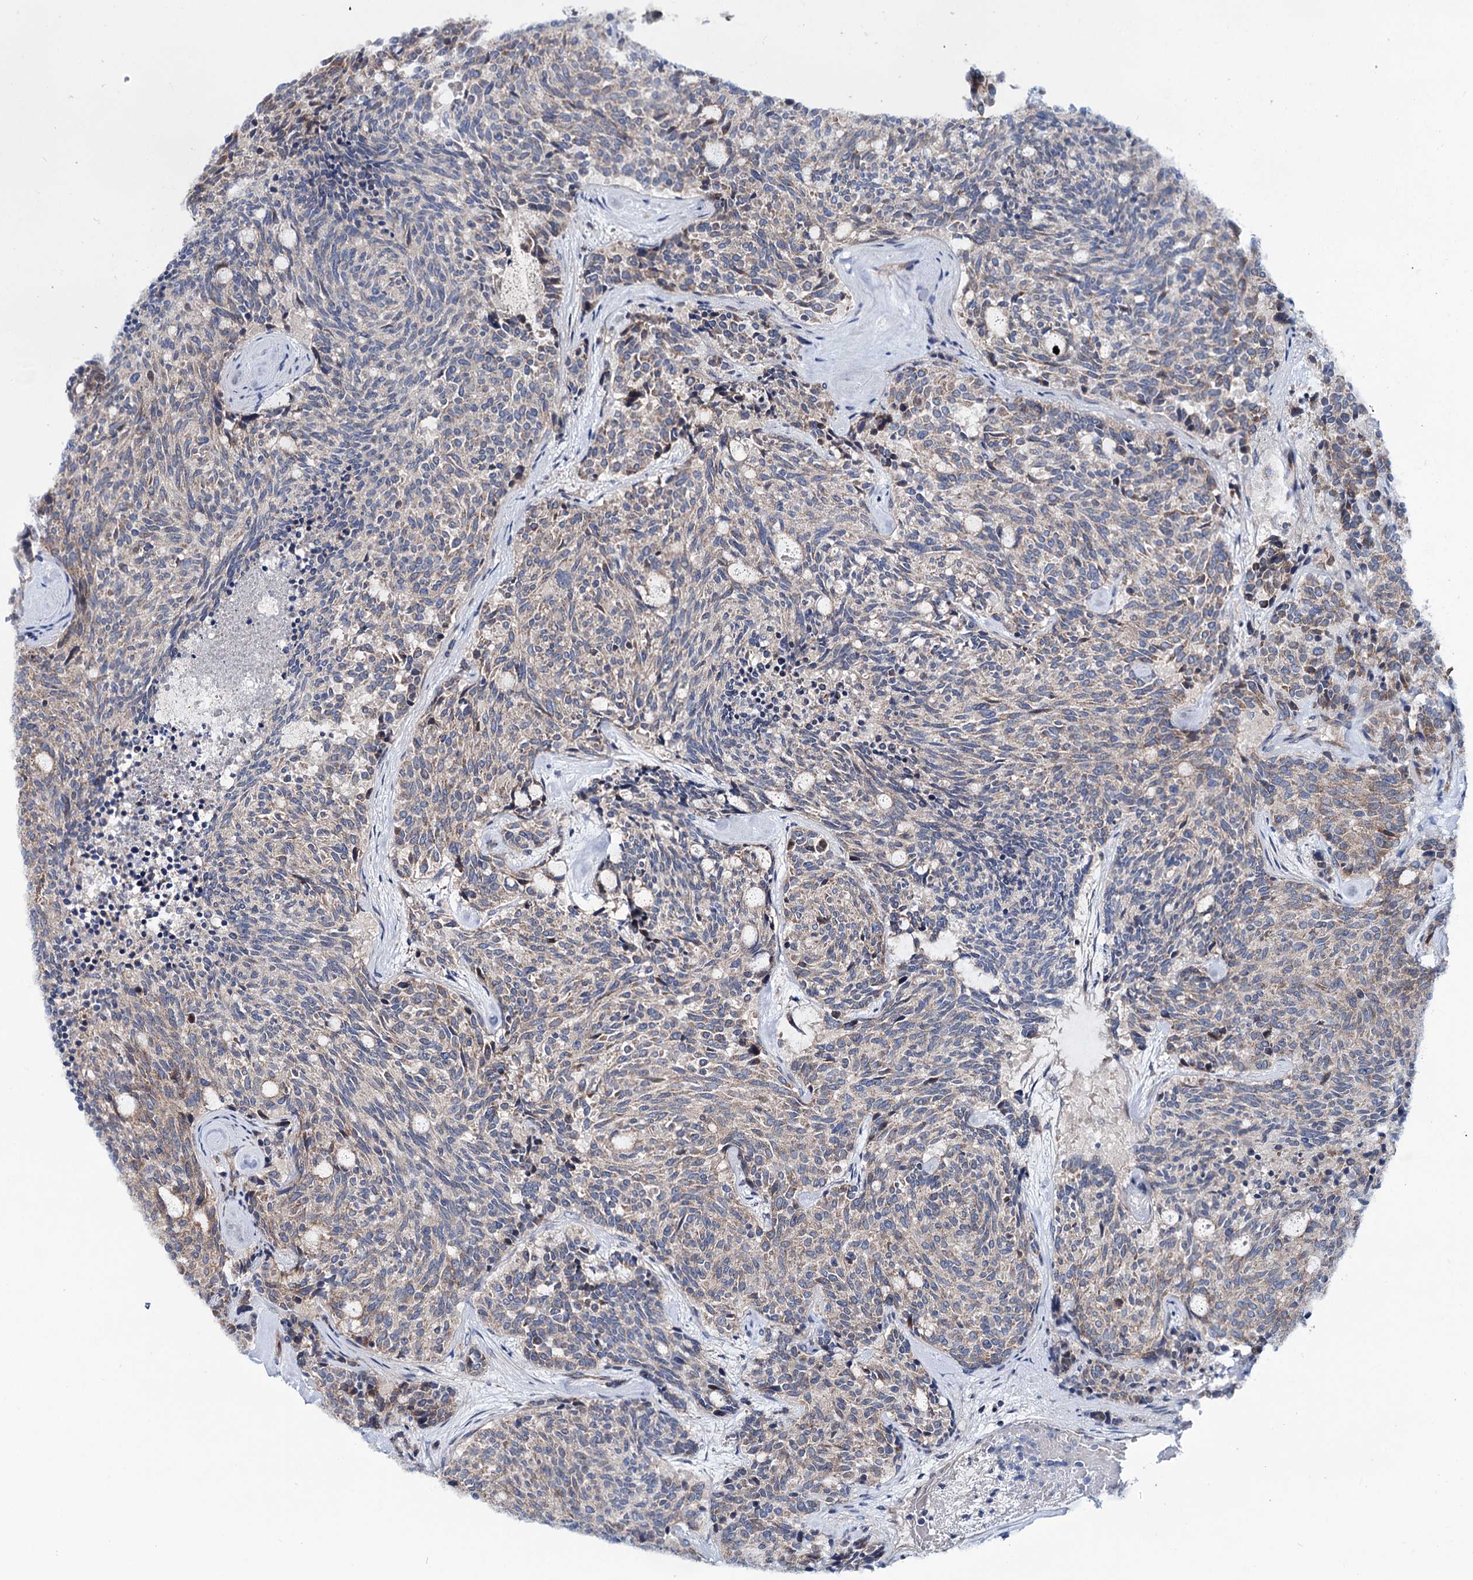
{"staining": {"intensity": "weak", "quantity": "<25%", "location": "cytoplasmic/membranous"}, "tissue": "carcinoid", "cell_type": "Tumor cells", "image_type": "cancer", "snomed": [{"axis": "morphology", "description": "Carcinoid, malignant, NOS"}, {"axis": "topography", "description": "Pancreas"}], "caption": "DAB (3,3'-diaminobenzidine) immunohistochemical staining of human carcinoid displays no significant expression in tumor cells.", "gene": "EYA4", "patient": {"sex": "female", "age": 54}}